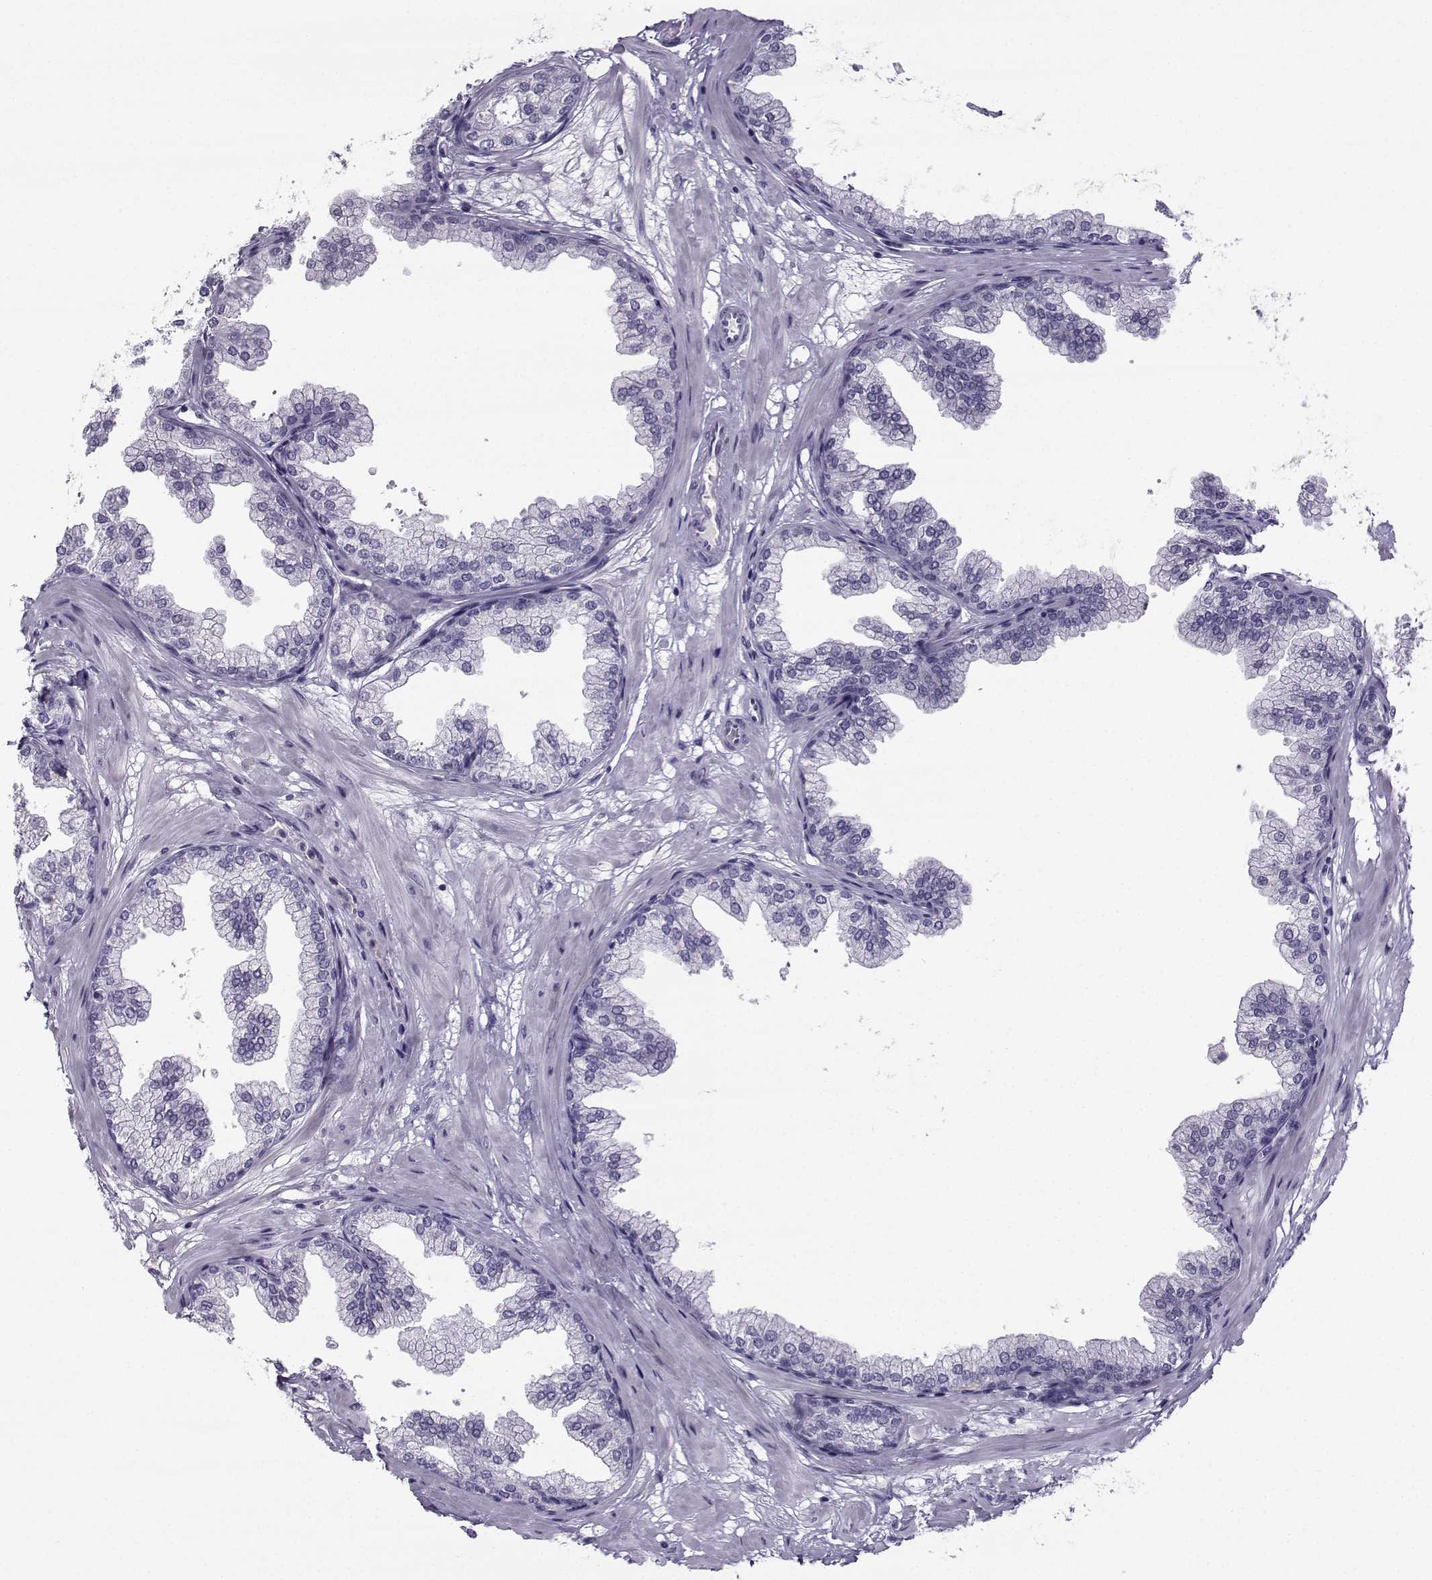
{"staining": {"intensity": "negative", "quantity": "none", "location": "none"}, "tissue": "prostate", "cell_type": "Glandular cells", "image_type": "normal", "snomed": [{"axis": "morphology", "description": "Normal tissue, NOS"}, {"axis": "topography", "description": "Prostate"}], "caption": "Photomicrograph shows no protein positivity in glandular cells of unremarkable prostate.", "gene": "ARMC2", "patient": {"sex": "male", "age": 37}}